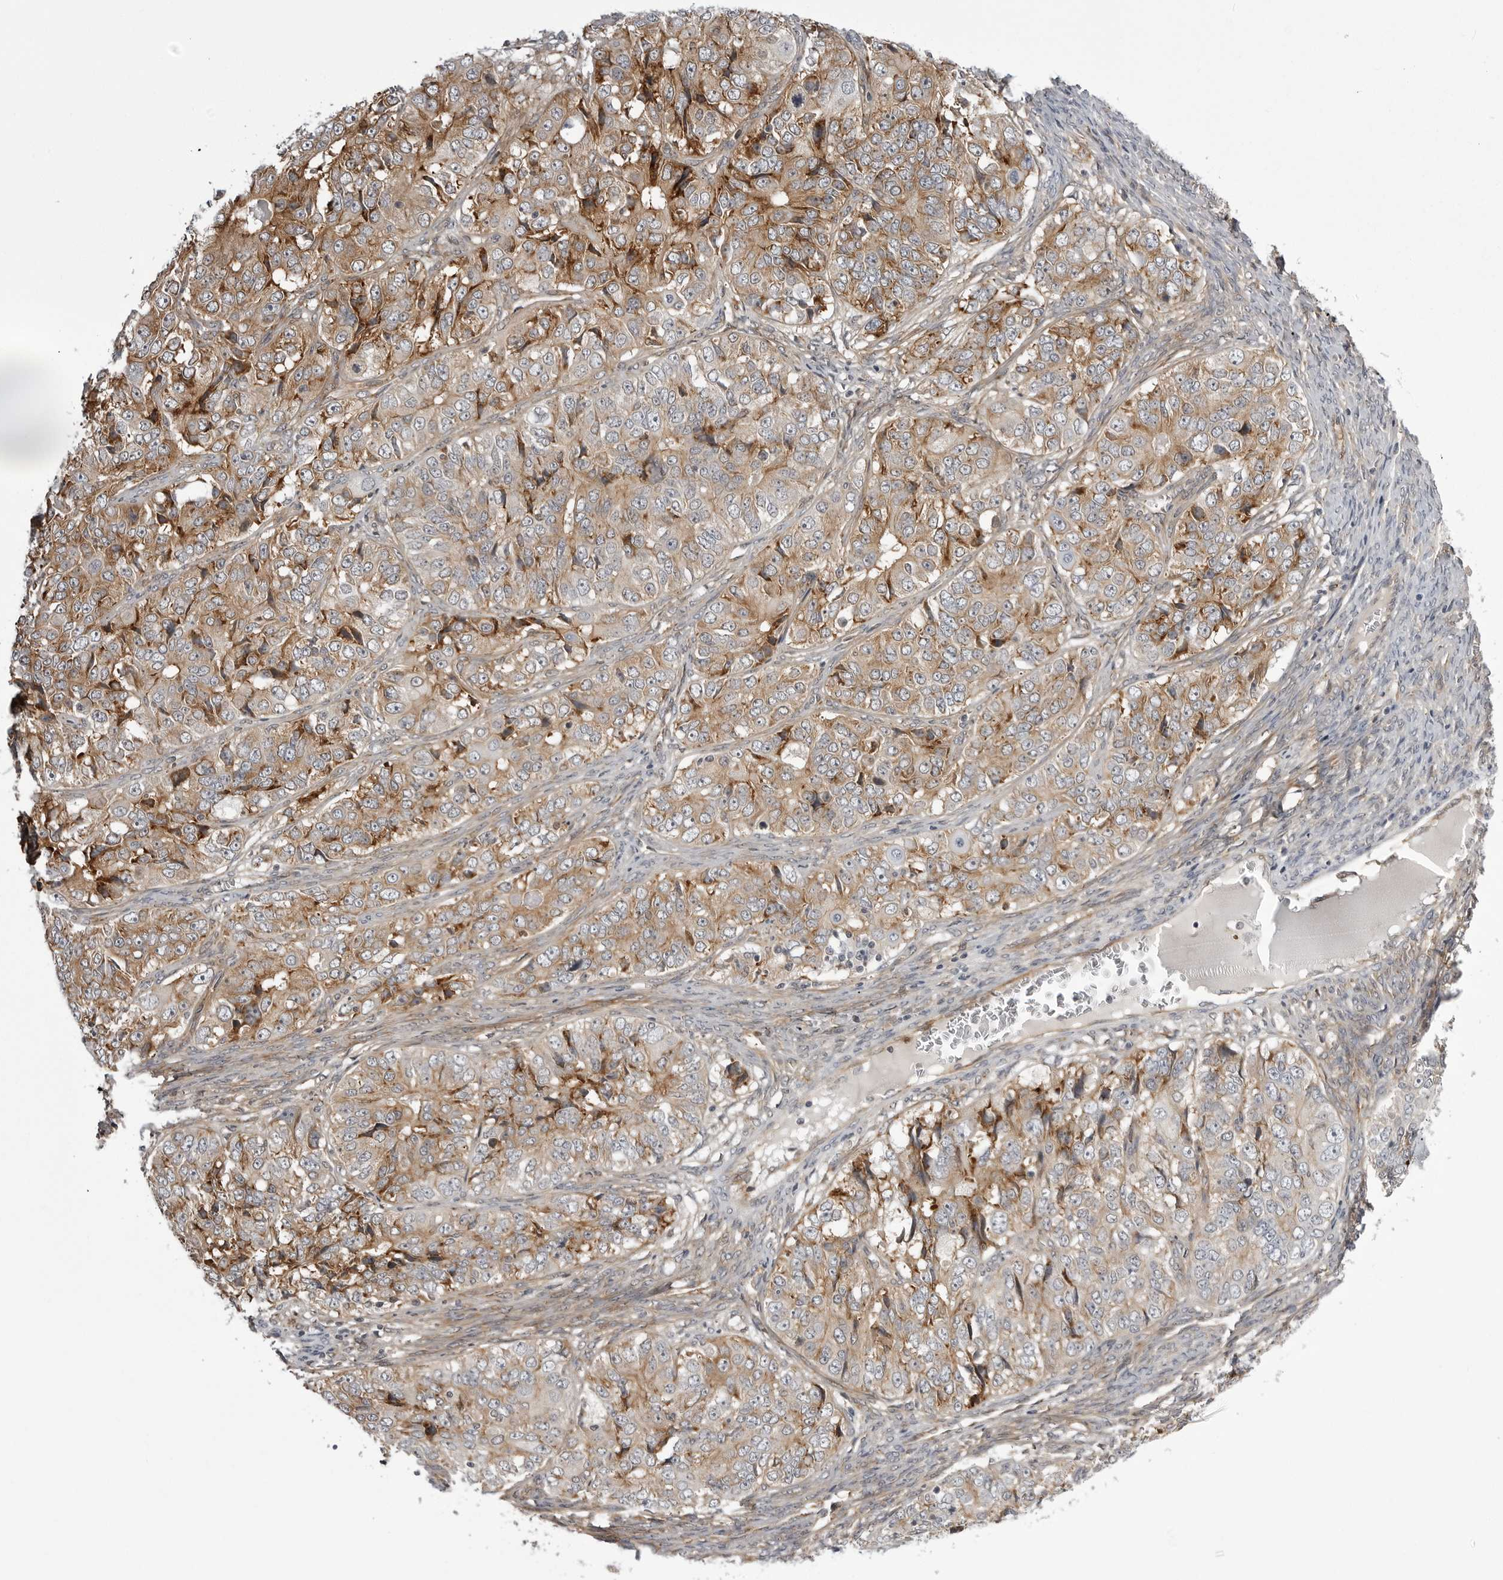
{"staining": {"intensity": "moderate", "quantity": ">75%", "location": "cytoplasmic/membranous"}, "tissue": "ovarian cancer", "cell_type": "Tumor cells", "image_type": "cancer", "snomed": [{"axis": "morphology", "description": "Carcinoma, endometroid"}, {"axis": "topography", "description": "Ovary"}], "caption": "Human ovarian endometroid carcinoma stained with a brown dye reveals moderate cytoplasmic/membranous positive positivity in approximately >75% of tumor cells.", "gene": "ARL5A", "patient": {"sex": "female", "age": 51}}